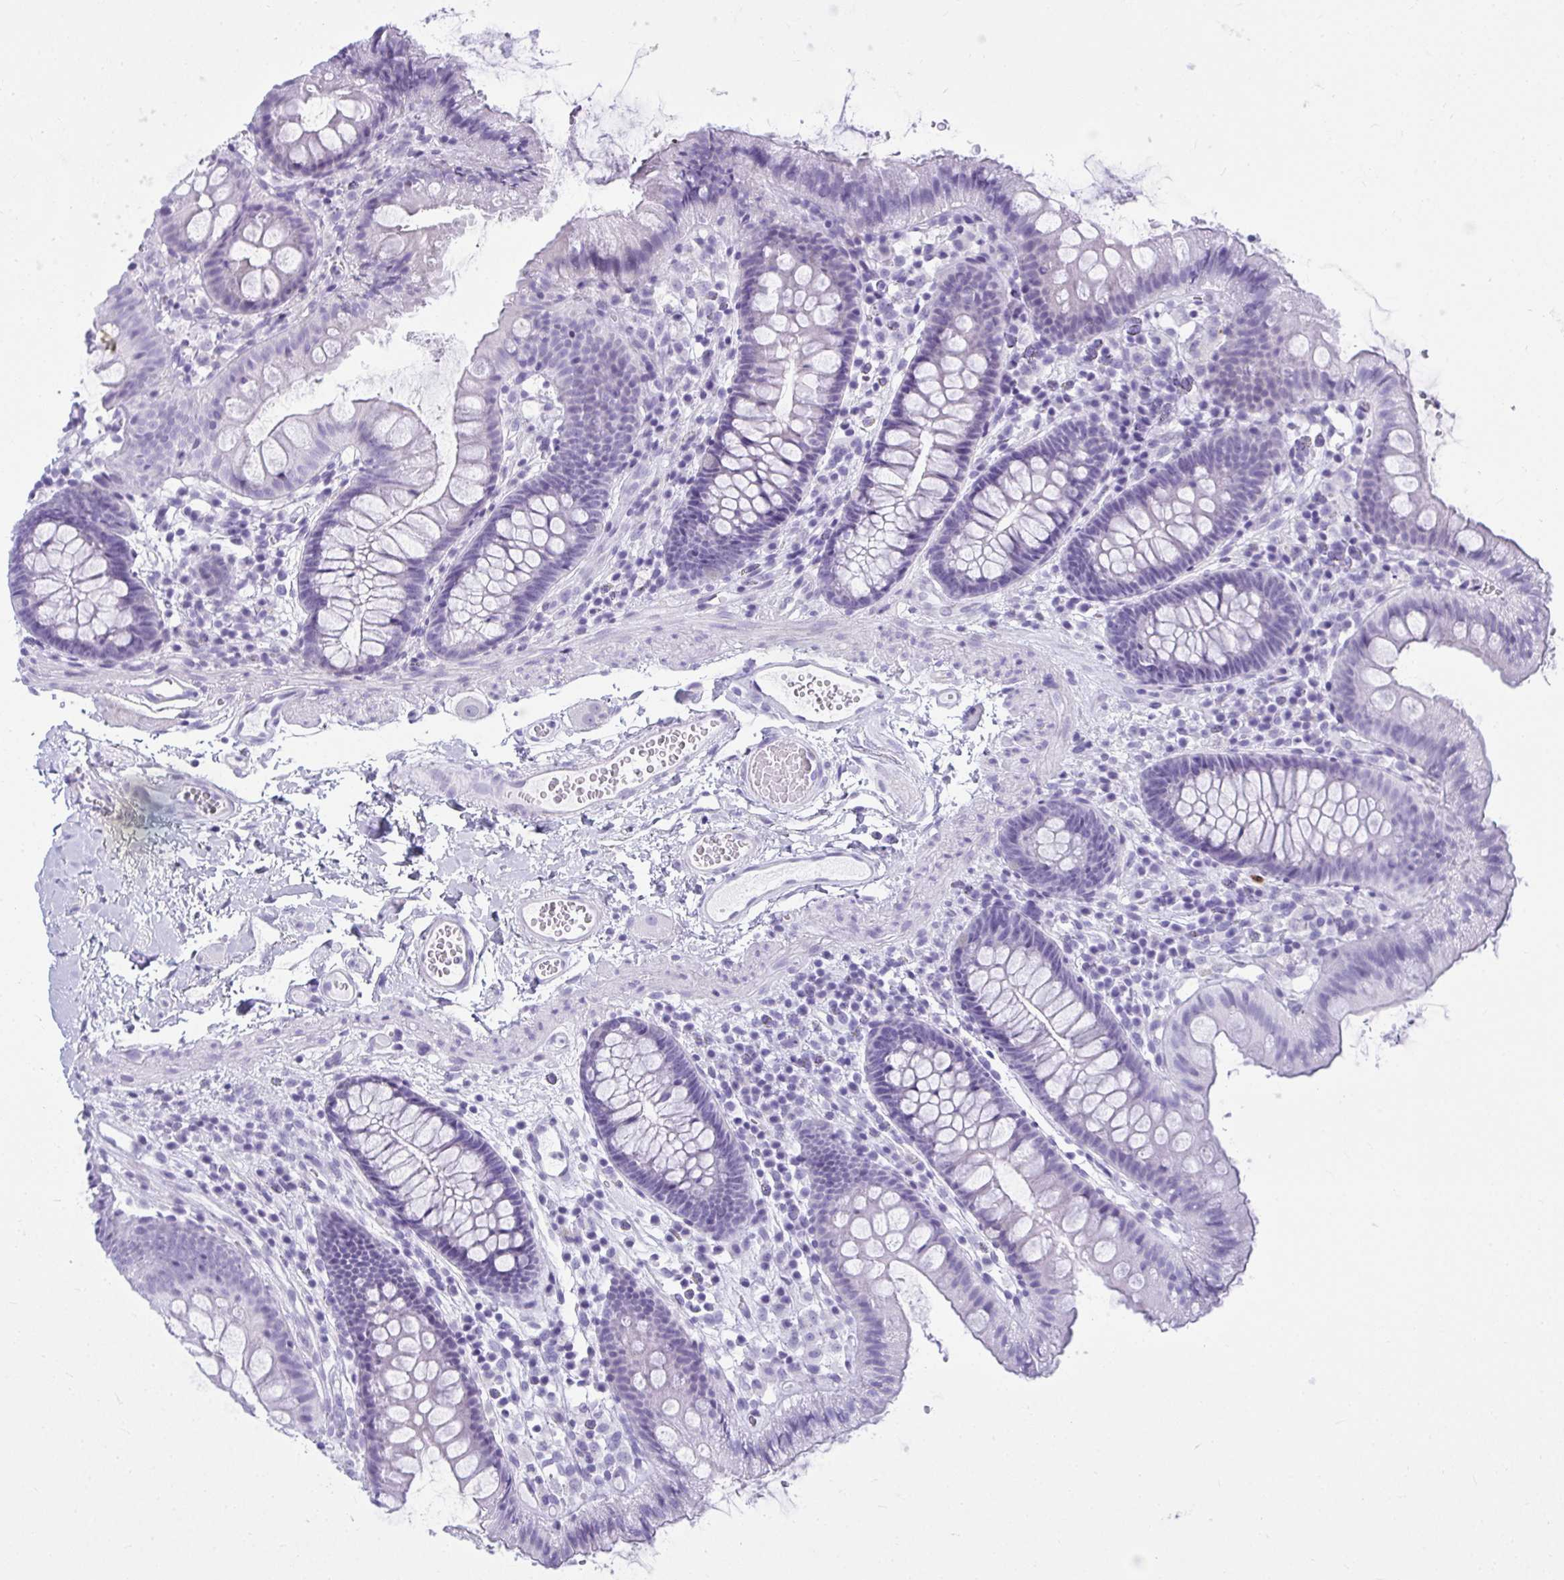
{"staining": {"intensity": "negative", "quantity": "none", "location": "none"}, "tissue": "colon", "cell_type": "Endothelial cells", "image_type": "normal", "snomed": [{"axis": "morphology", "description": "Normal tissue, NOS"}, {"axis": "topography", "description": "Colon"}], "caption": "Photomicrograph shows no protein staining in endothelial cells of benign colon.", "gene": "CLGN", "patient": {"sex": "male", "age": 84}}